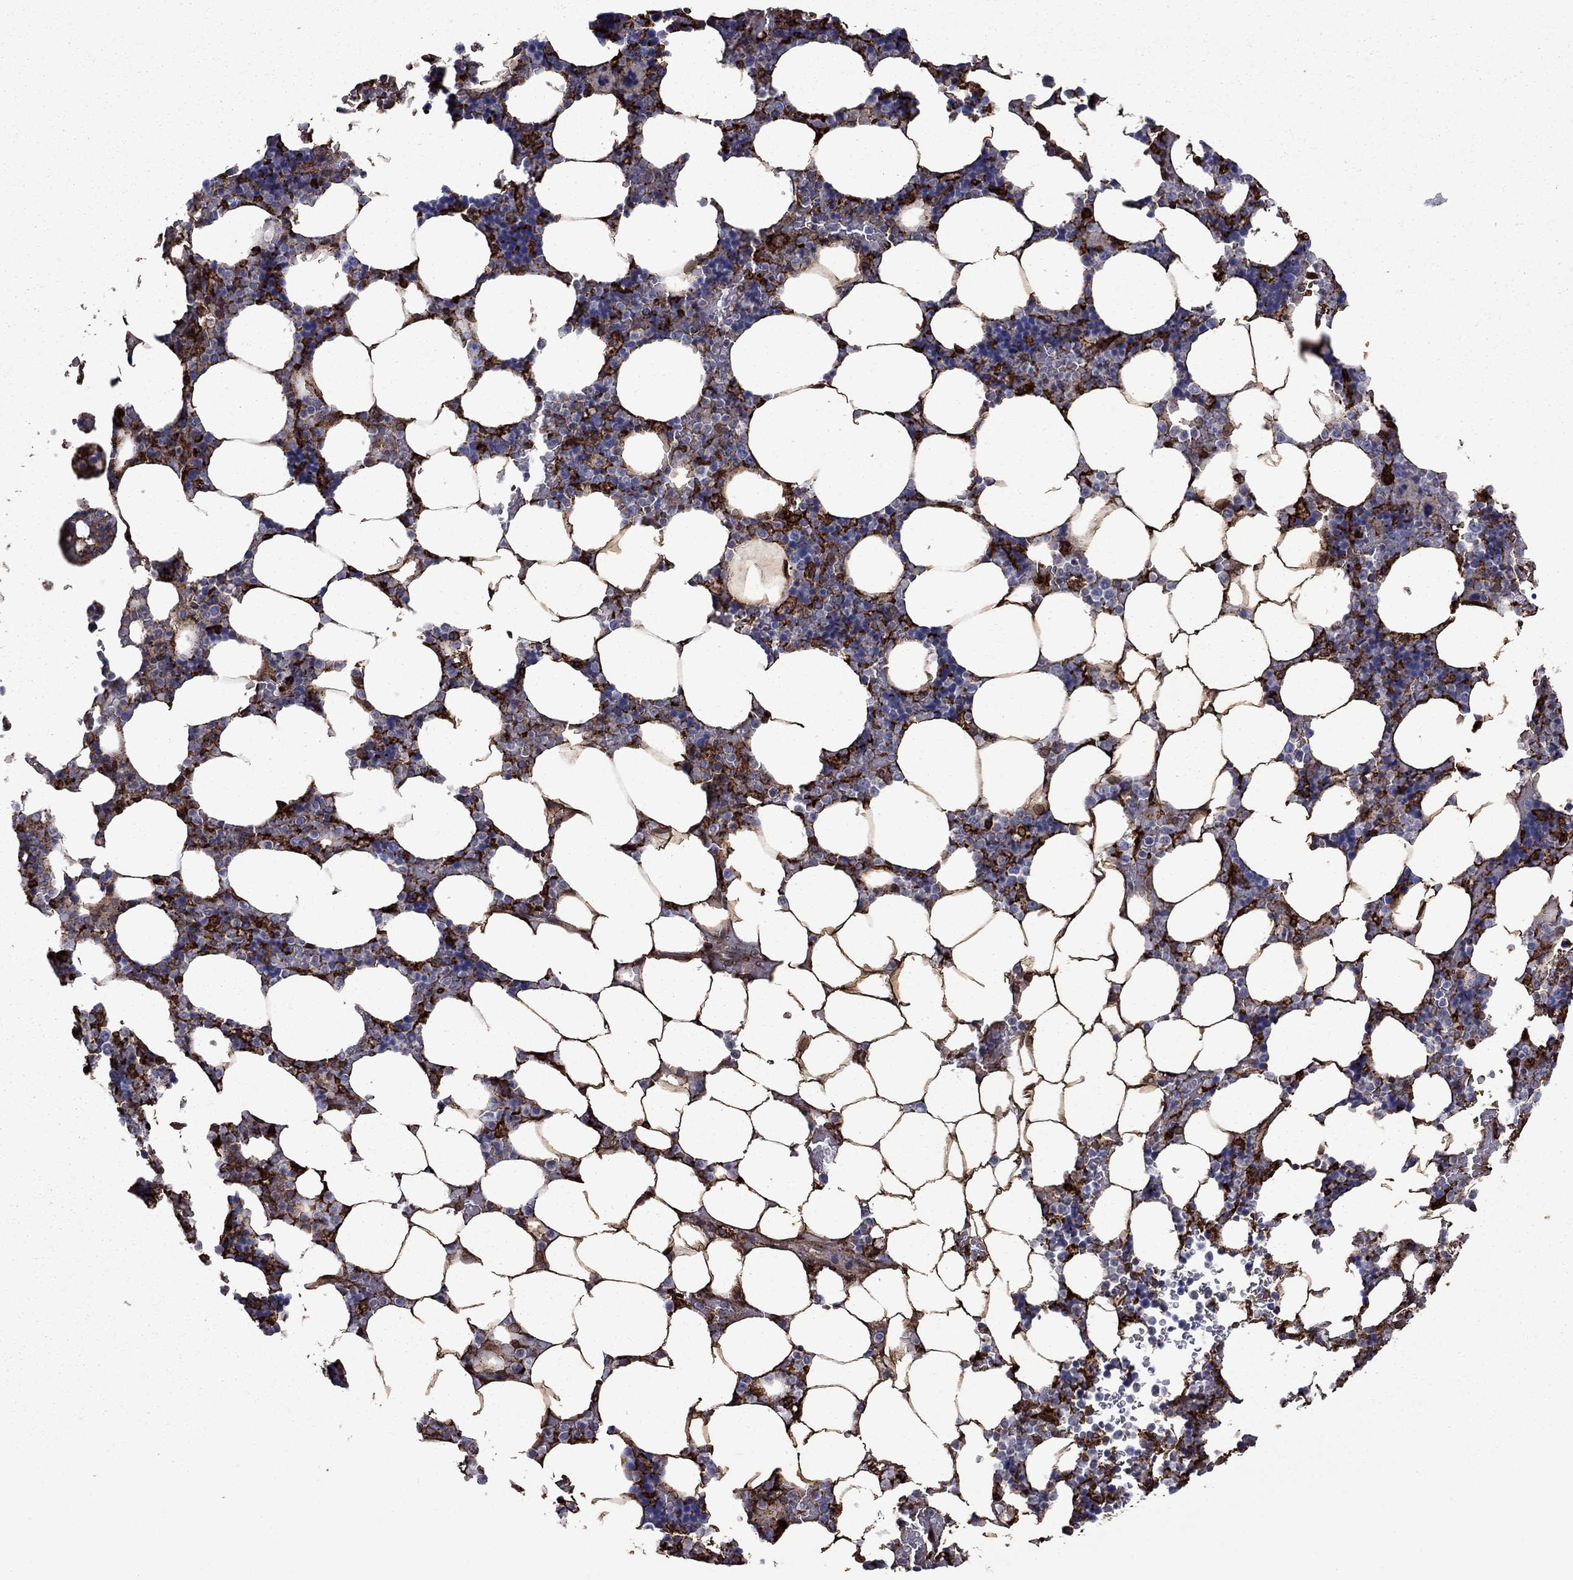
{"staining": {"intensity": "strong", "quantity": "25%-75%", "location": "cytoplasmic/membranous"}, "tissue": "bone marrow", "cell_type": "Hematopoietic cells", "image_type": "normal", "snomed": [{"axis": "morphology", "description": "Normal tissue, NOS"}, {"axis": "topography", "description": "Bone marrow"}], "caption": "Strong cytoplasmic/membranous protein staining is seen in about 25%-75% of hematopoietic cells in bone marrow.", "gene": "PLAU", "patient": {"sex": "male", "age": 51}}